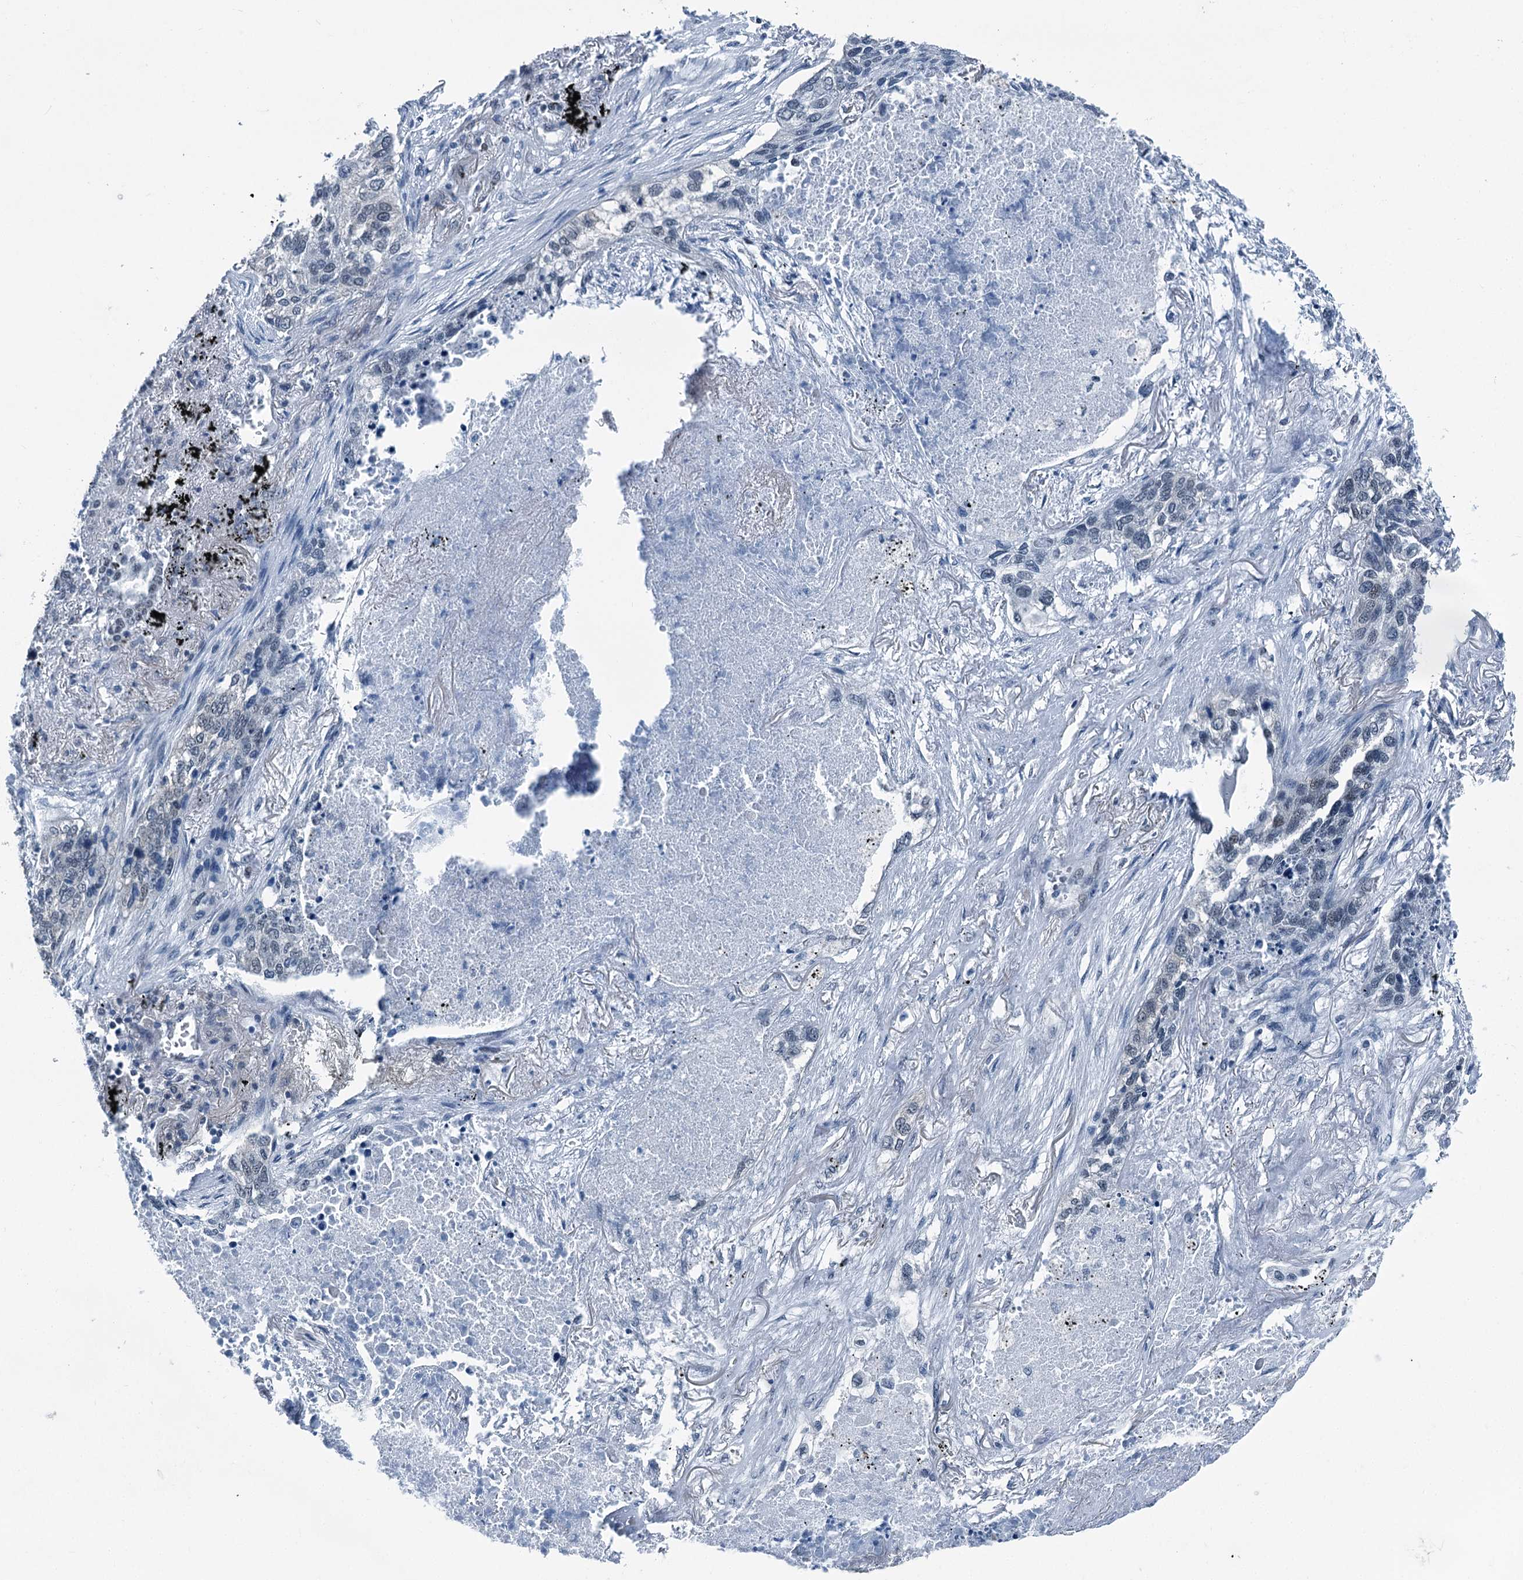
{"staining": {"intensity": "negative", "quantity": "none", "location": "none"}, "tissue": "lung cancer", "cell_type": "Tumor cells", "image_type": "cancer", "snomed": [{"axis": "morphology", "description": "Squamous cell carcinoma, NOS"}, {"axis": "topography", "description": "Lung"}], "caption": "A high-resolution image shows IHC staining of lung squamous cell carcinoma, which shows no significant positivity in tumor cells. (Immunohistochemistry, brightfield microscopy, high magnification).", "gene": "TRPT1", "patient": {"sex": "female", "age": 63}}